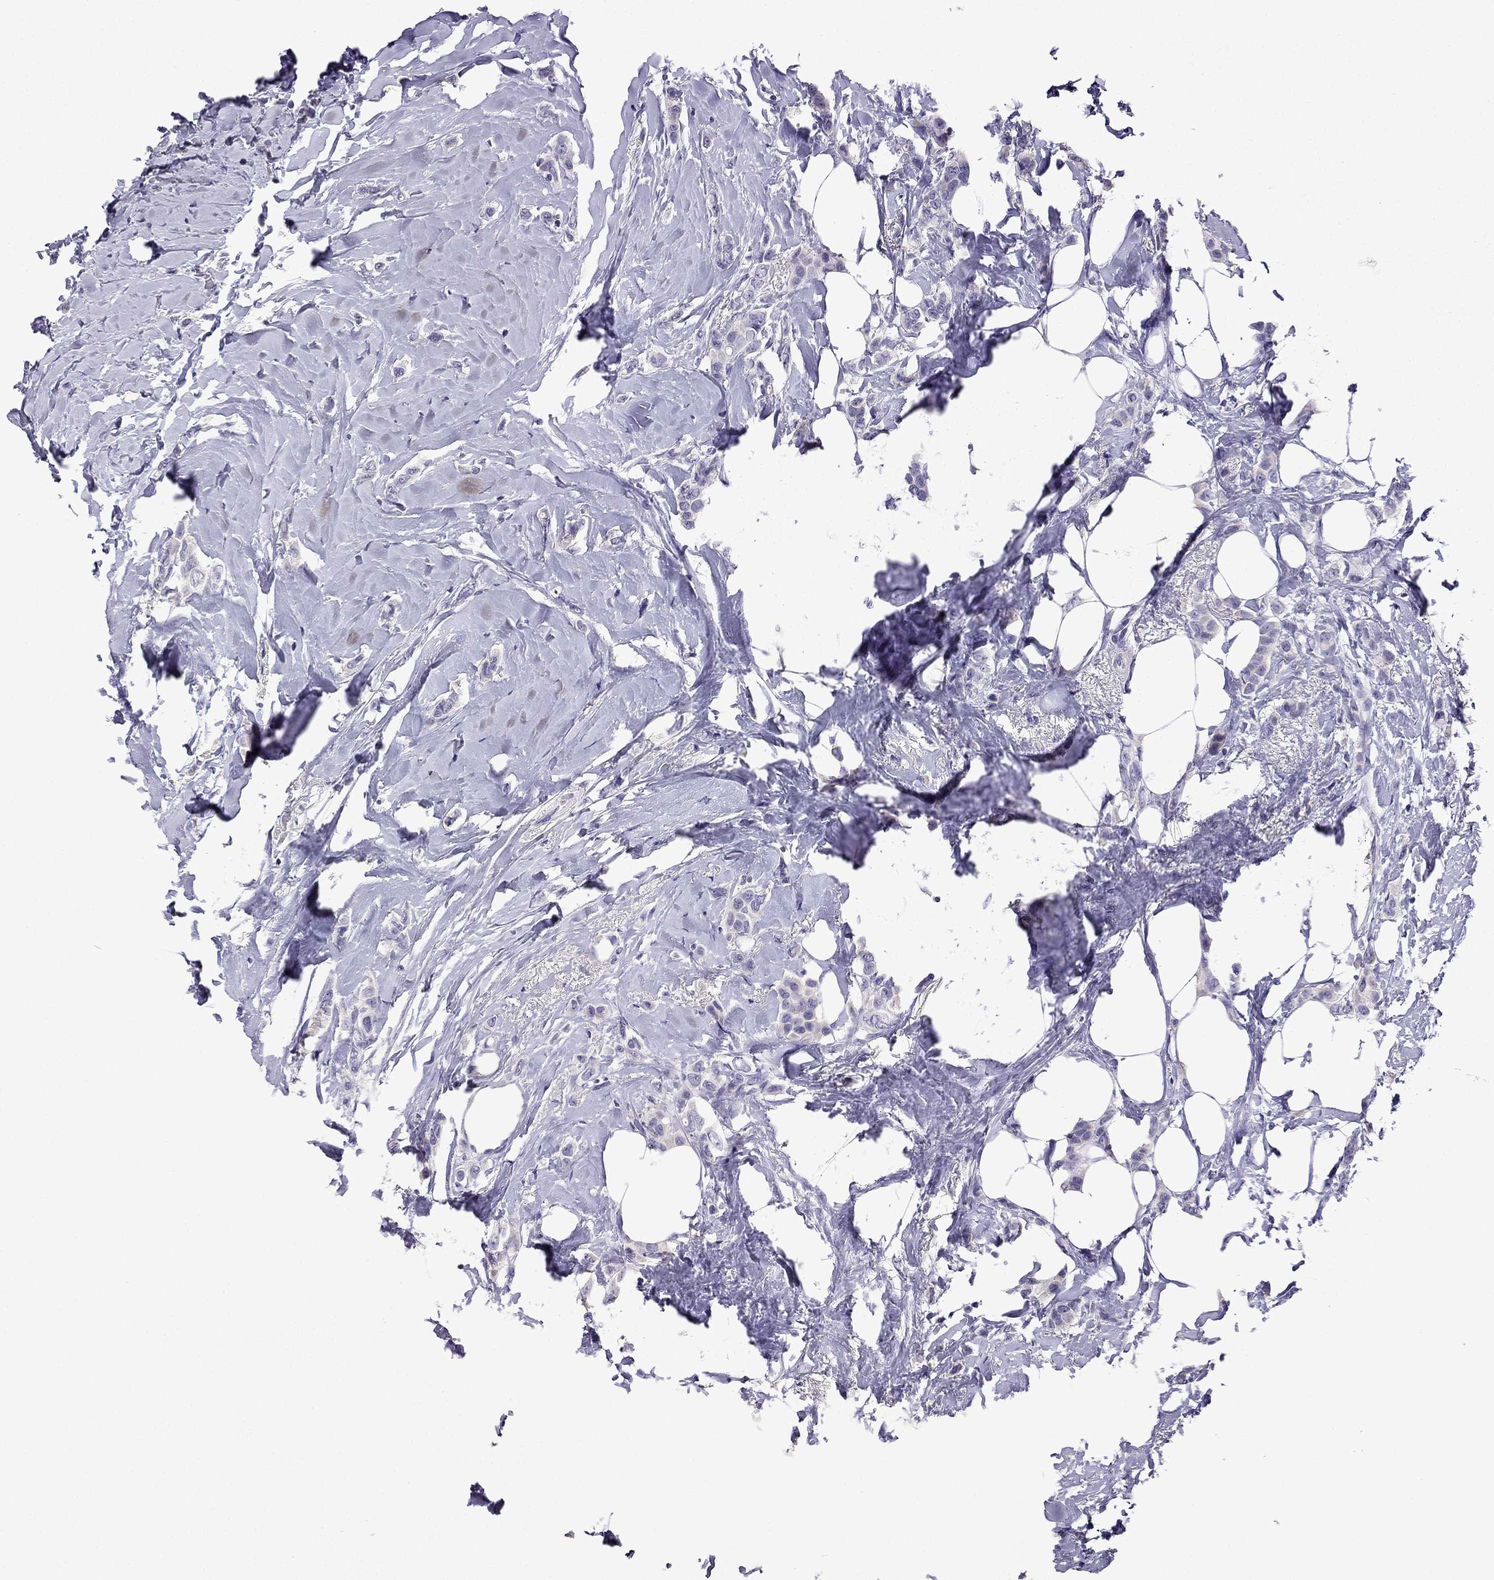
{"staining": {"intensity": "negative", "quantity": "none", "location": "none"}, "tissue": "breast cancer", "cell_type": "Tumor cells", "image_type": "cancer", "snomed": [{"axis": "morphology", "description": "Lobular carcinoma"}, {"axis": "topography", "description": "Breast"}], "caption": "Tumor cells are negative for protein expression in human breast cancer. (Immunohistochemistry, brightfield microscopy, high magnification).", "gene": "TTN", "patient": {"sex": "female", "age": 66}}